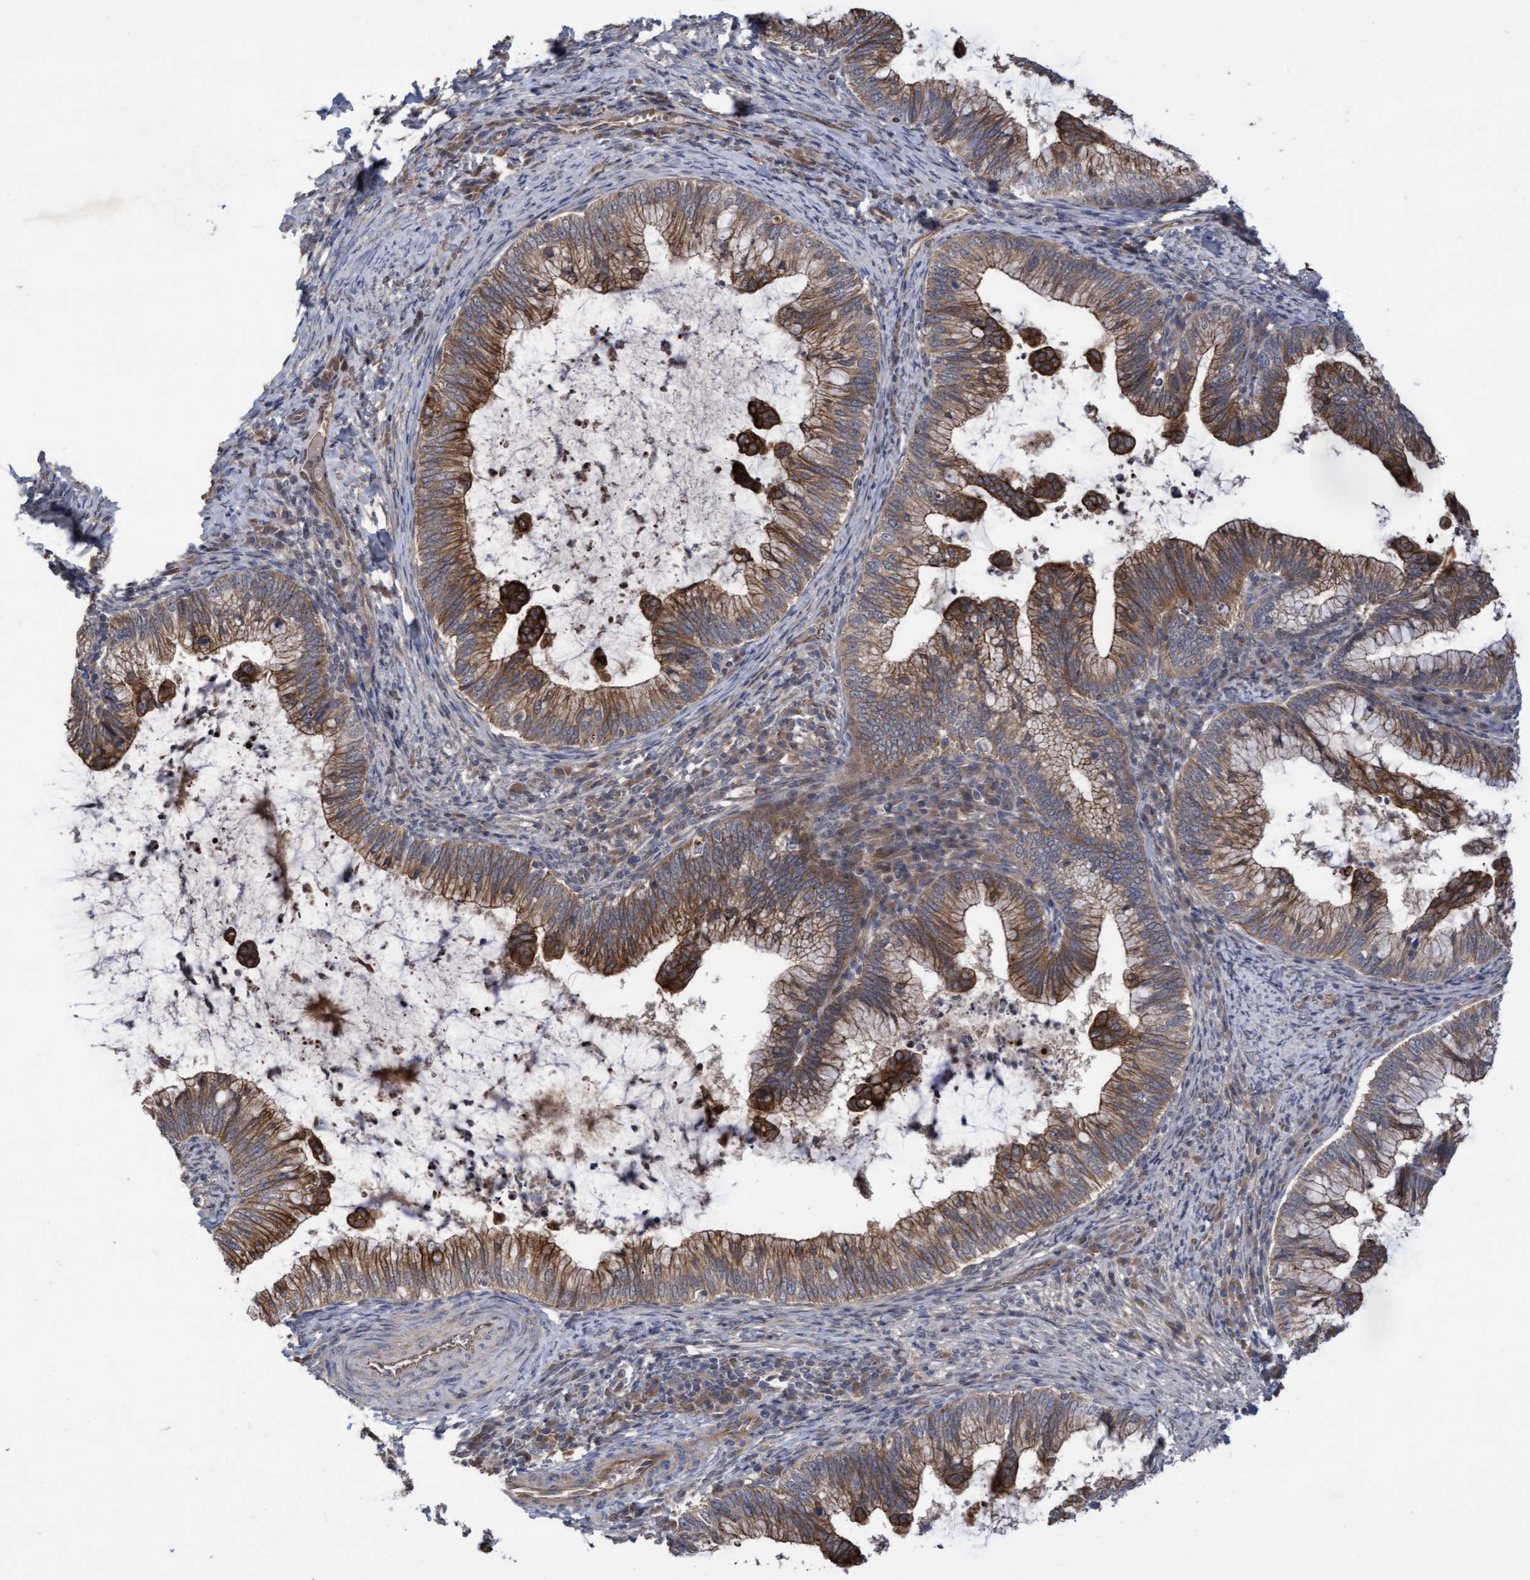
{"staining": {"intensity": "moderate", "quantity": ">75%", "location": "cytoplasmic/membranous"}, "tissue": "cervical cancer", "cell_type": "Tumor cells", "image_type": "cancer", "snomed": [{"axis": "morphology", "description": "Adenocarcinoma, NOS"}, {"axis": "topography", "description": "Cervix"}], "caption": "The immunohistochemical stain highlights moderate cytoplasmic/membranous expression in tumor cells of cervical cancer (adenocarcinoma) tissue.", "gene": "COBL", "patient": {"sex": "female", "age": 36}}